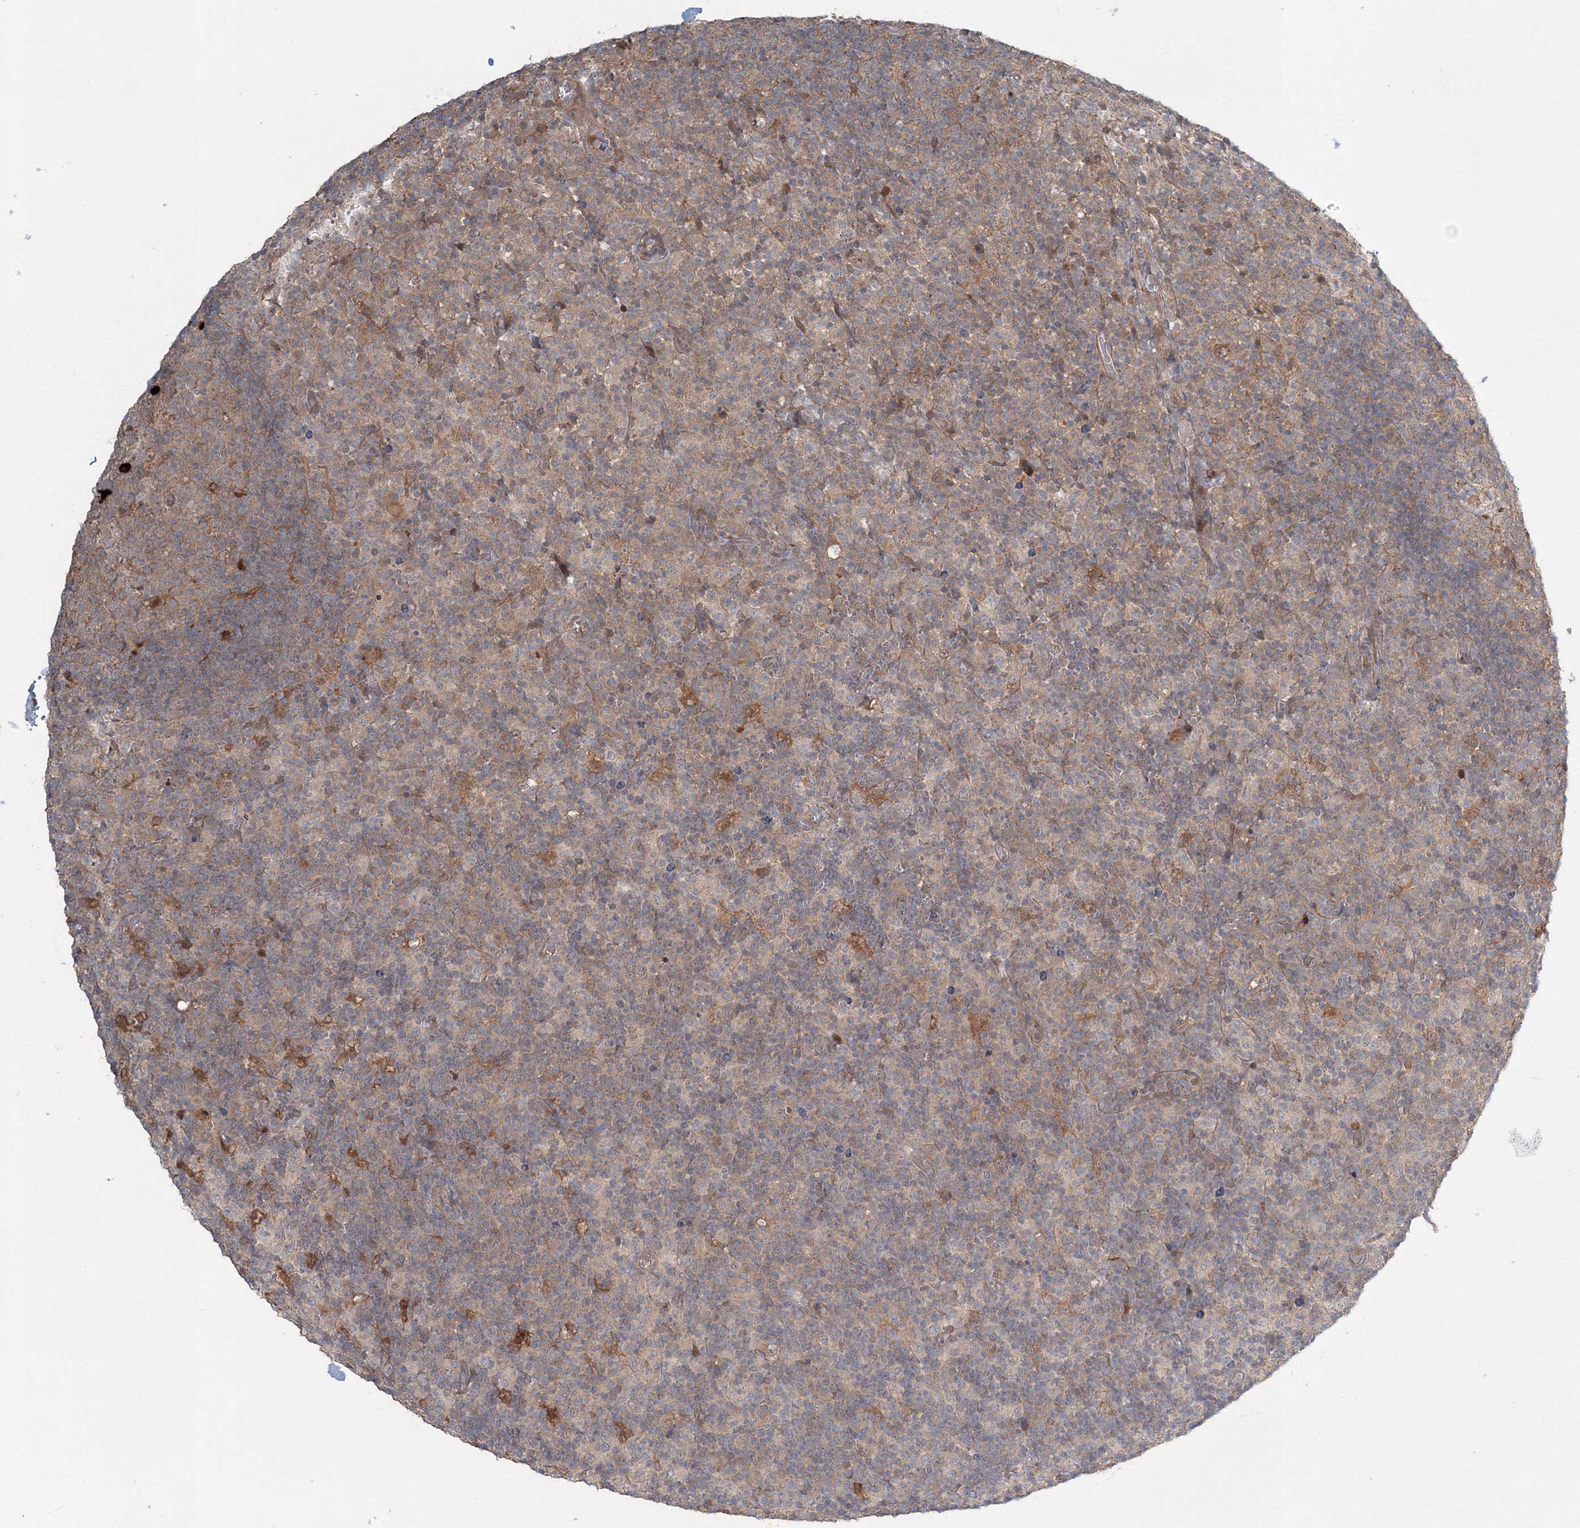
{"staining": {"intensity": "weak", "quantity": ">75%", "location": "cytoplasmic/membranous"}, "tissue": "lymph node", "cell_type": "Germinal center cells", "image_type": "normal", "snomed": [{"axis": "morphology", "description": "Normal tissue, NOS"}, {"axis": "morphology", "description": "Inflammation, NOS"}, {"axis": "topography", "description": "Lymph node"}], "caption": "Germinal center cells show low levels of weak cytoplasmic/membranous expression in approximately >75% of cells in unremarkable human lymph node.", "gene": "MKRN2", "patient": {"sex": "male", "age": 55}}